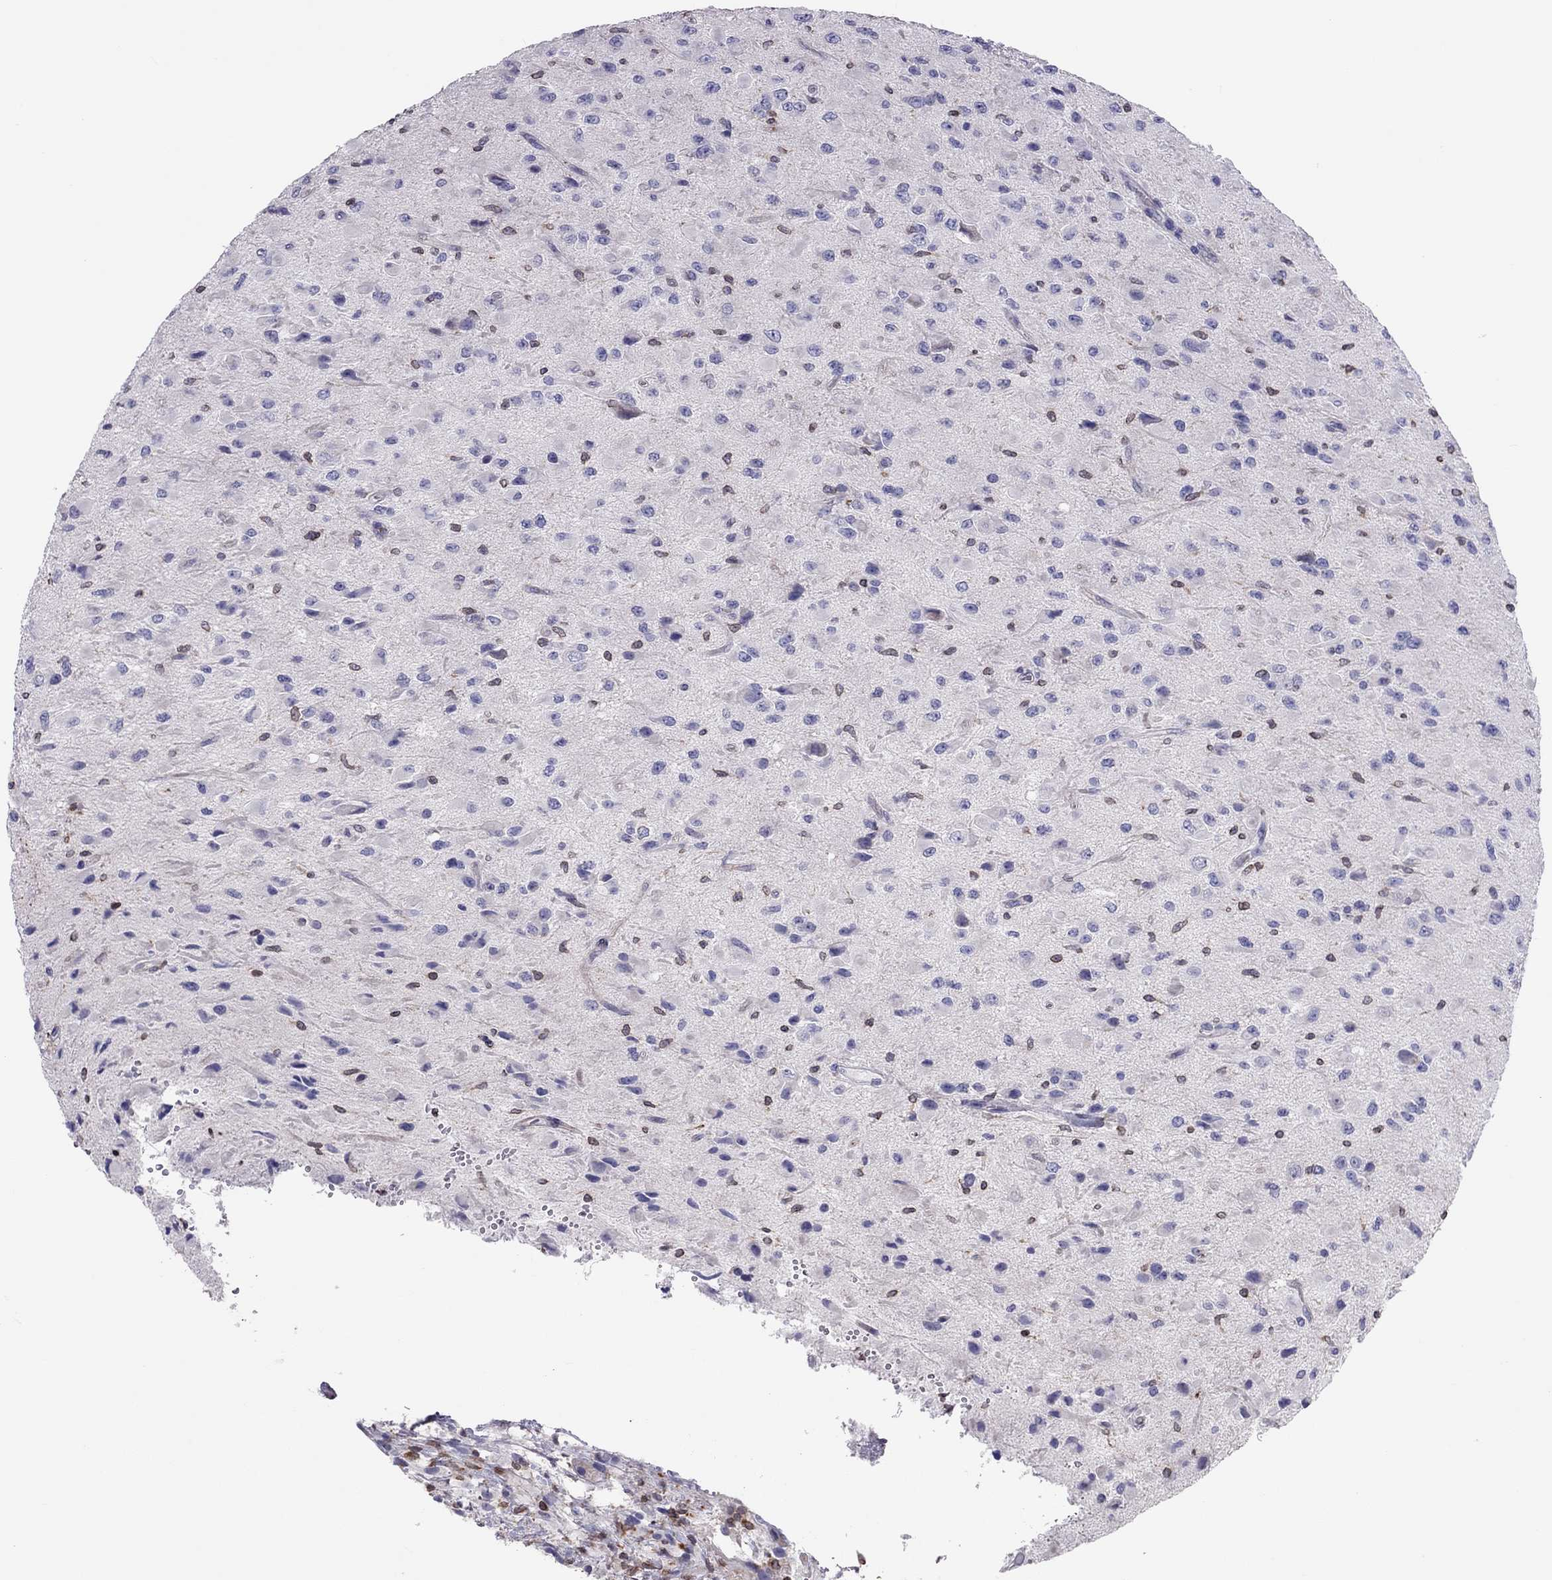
{"staining": {"intensity": "negative", "quantity": "none", "location": "none"}, "tissue": "glioma", "cell_type": "Tumor cells", "image_type": "cancer", "snomed": [{"axis": "morphology", "description": "Glioma, malignant, High grade"}, {"axis": "topography", "description": "Cerebral cortex"}], "caption": "This photomicrograph is of high-grade glioma (malignant) stained with IHC to label a protein in brown with the nuclei are counter-stained blue. There is no positivity in tumor cells.", "gene": "ADORA2A", "patient": {"sex": "male", "age": 35}}